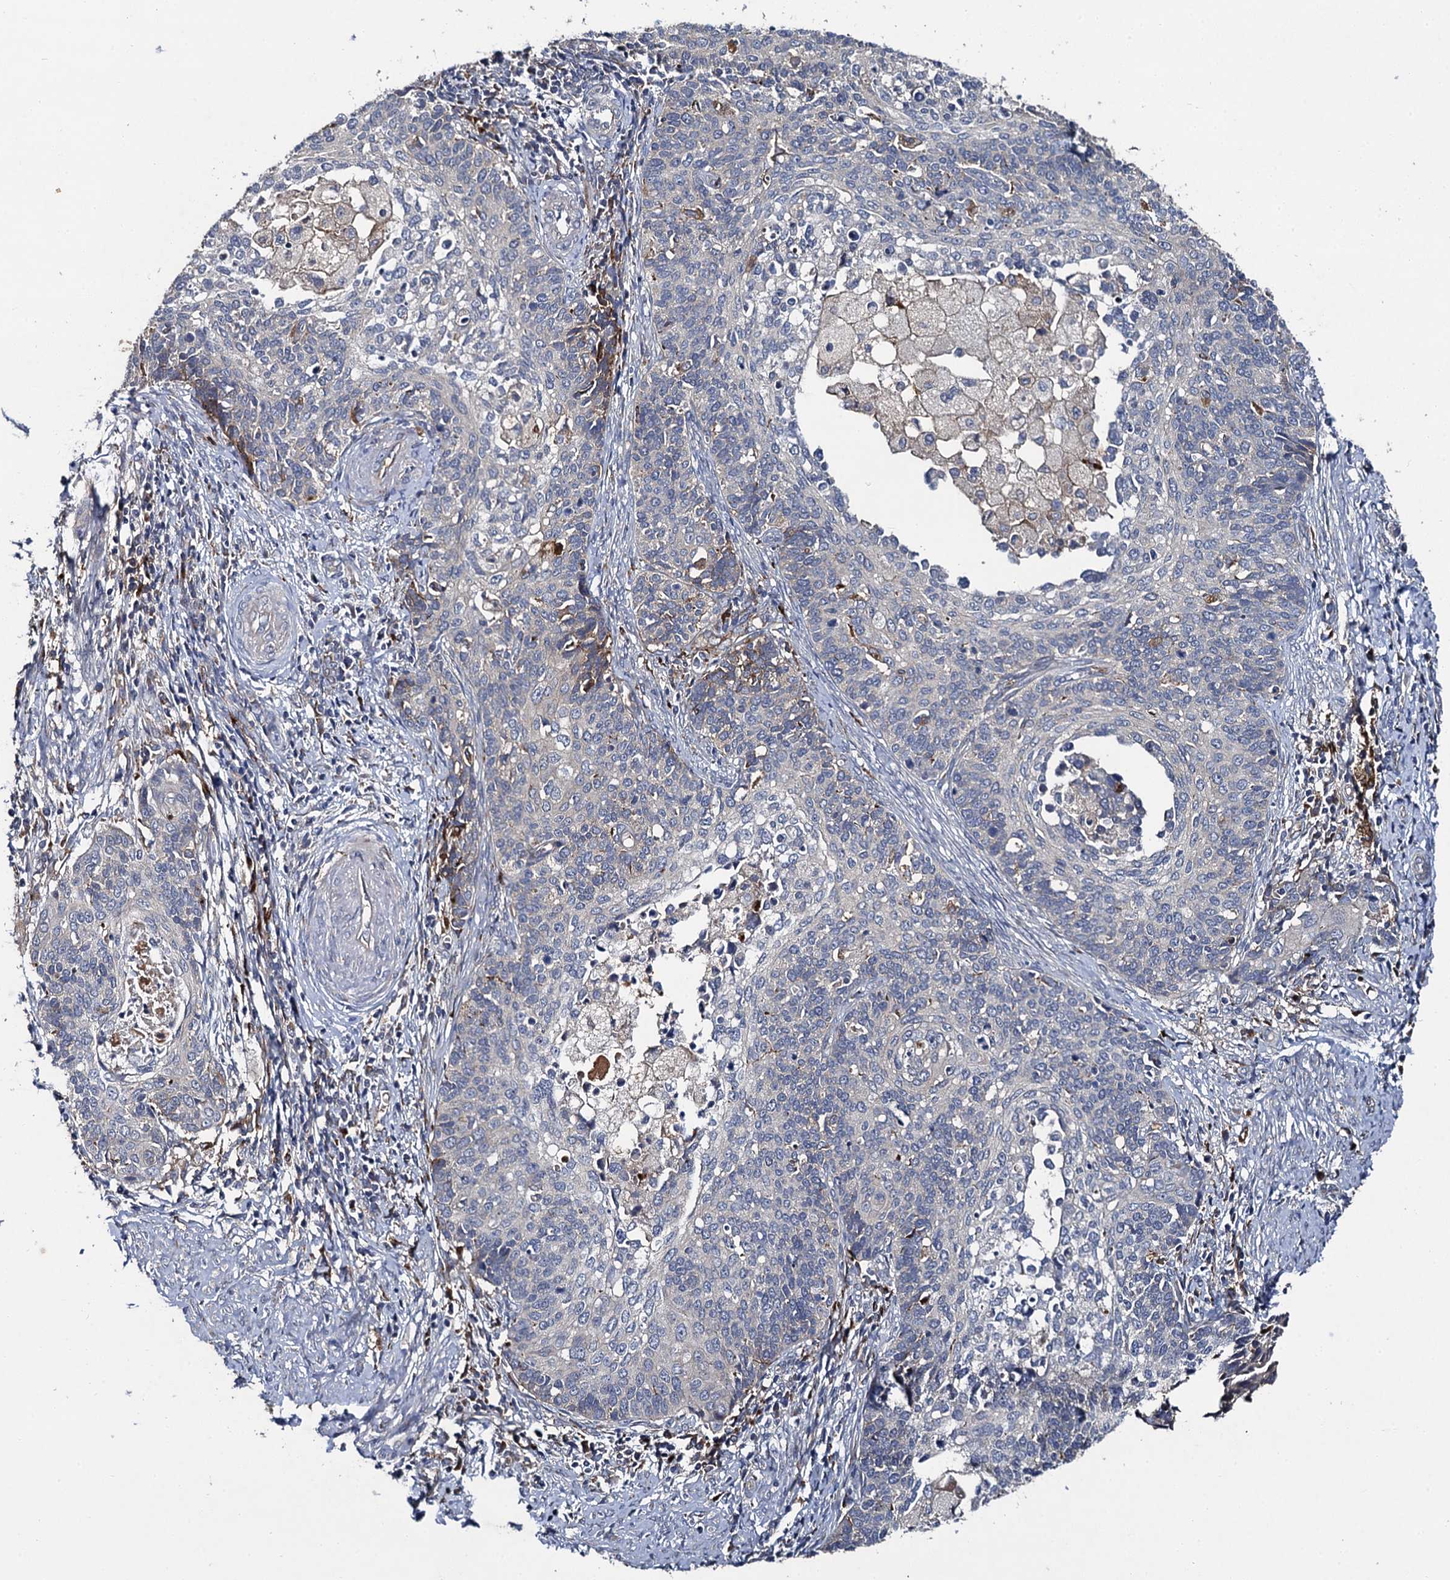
{"staining": {"intensity": "negative", "quantity": "none", "location": "none"}, "tissue": "cervical cancer", "cell_type": "Tumor cells", "image_type": "cancer", "snomed": [{"axis": "morphology", "description": "Squamous cell carcinoma, NOS"}, {"axis": "topography", "description": "Cervix"}], "caption": "Histopathology image shows no protein positivity in tumor cells of cervical cancer (squamous cell carcinoma) tissue.", "gene": "LRRC28", "patient": {"sex": "female", "age": 39}}